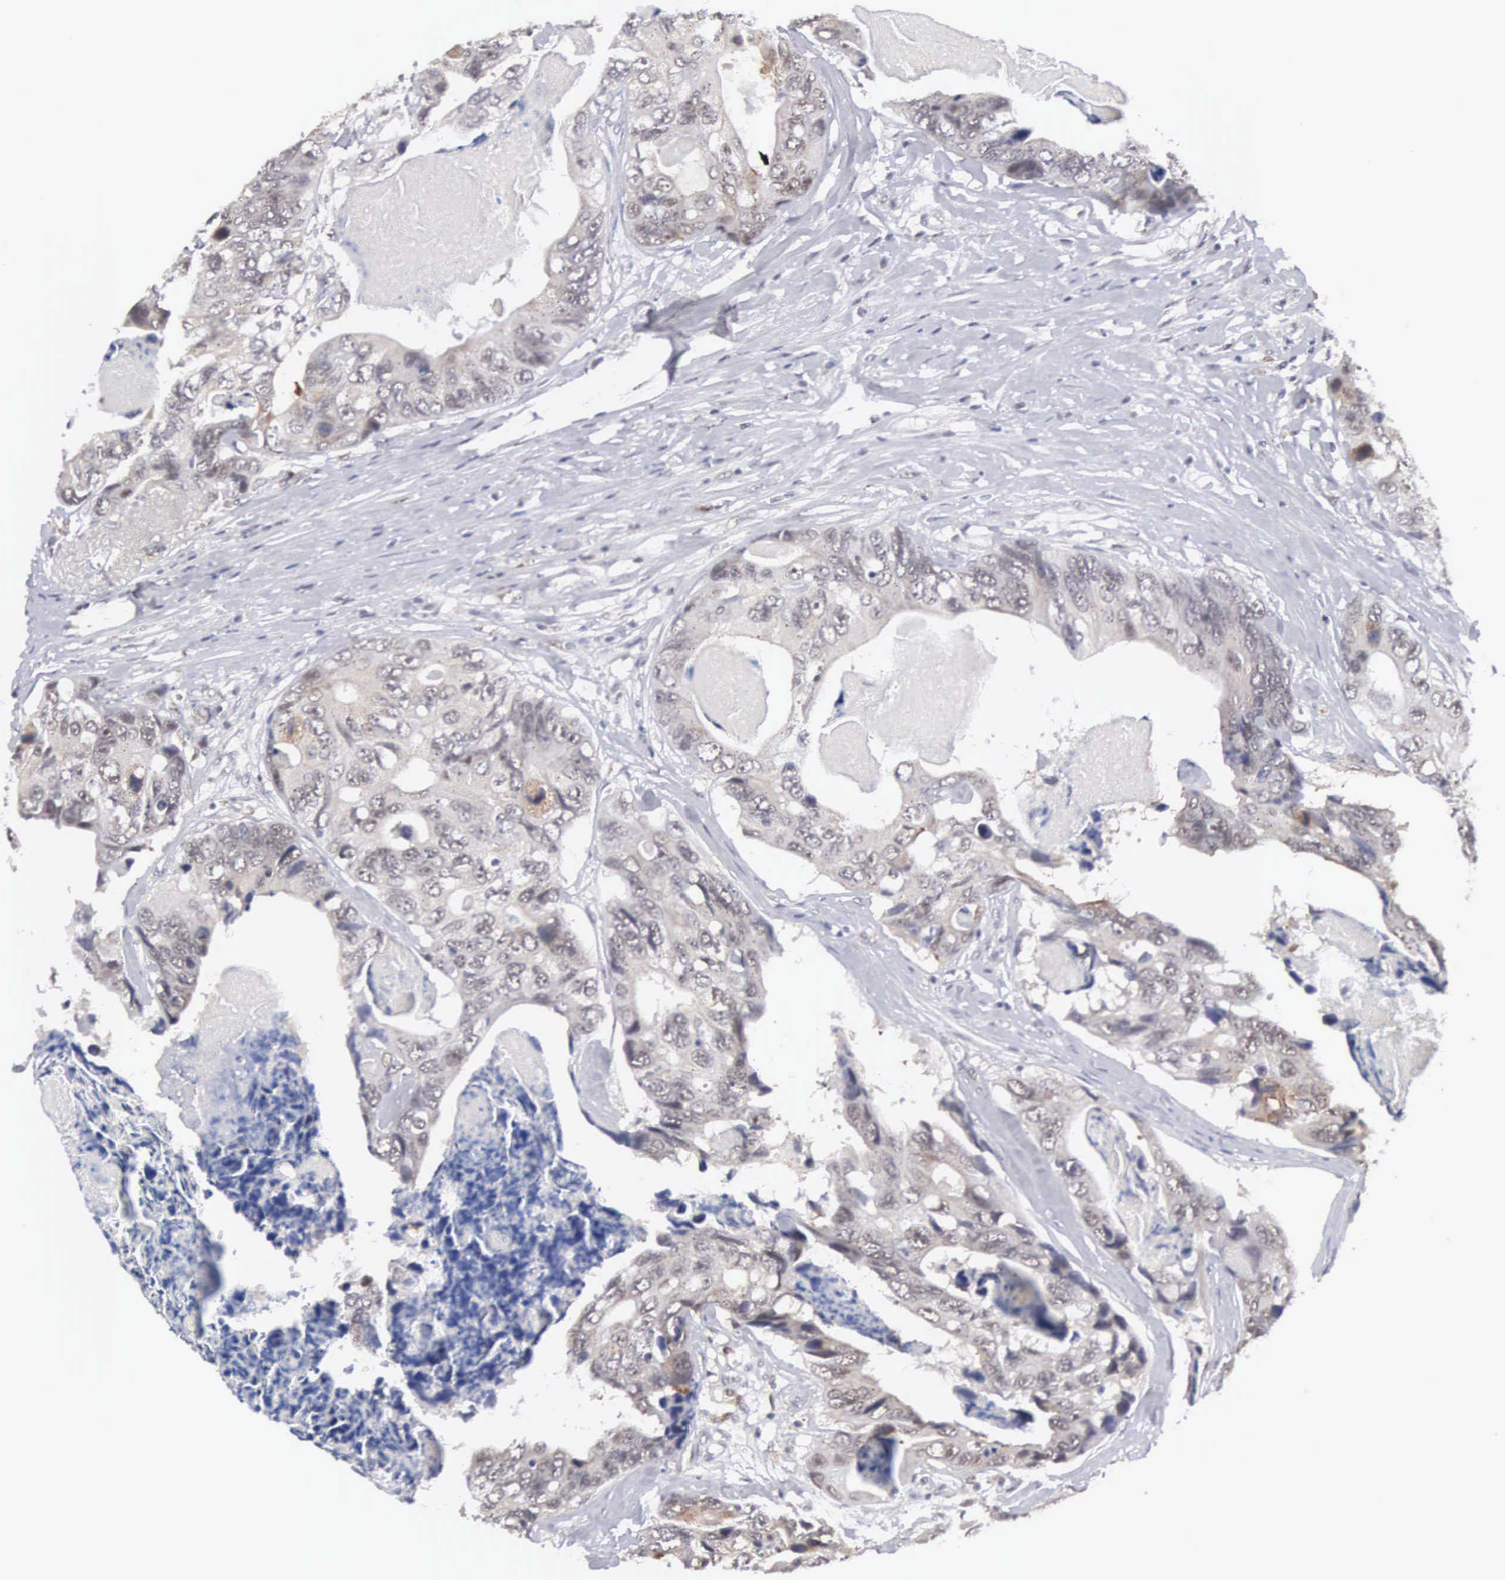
{"staining": {"intensity": "weak", "quantity": "<25%", "location": "nuclear"}, "tissue": "colorectal cancer", "cell_type": "Tumor cells", "image_type": "cancer", "snomed": [{"axis": "morphology", "description": "Adenocarcinoma, NOS"}, {"axis": "topography", "description": "Colon"}], "caption": "An image of human colorectal cancer is negative for staining in tumor cells.", "gene": "MNAT1", "patient": {"sex": "female", "age": 86}}